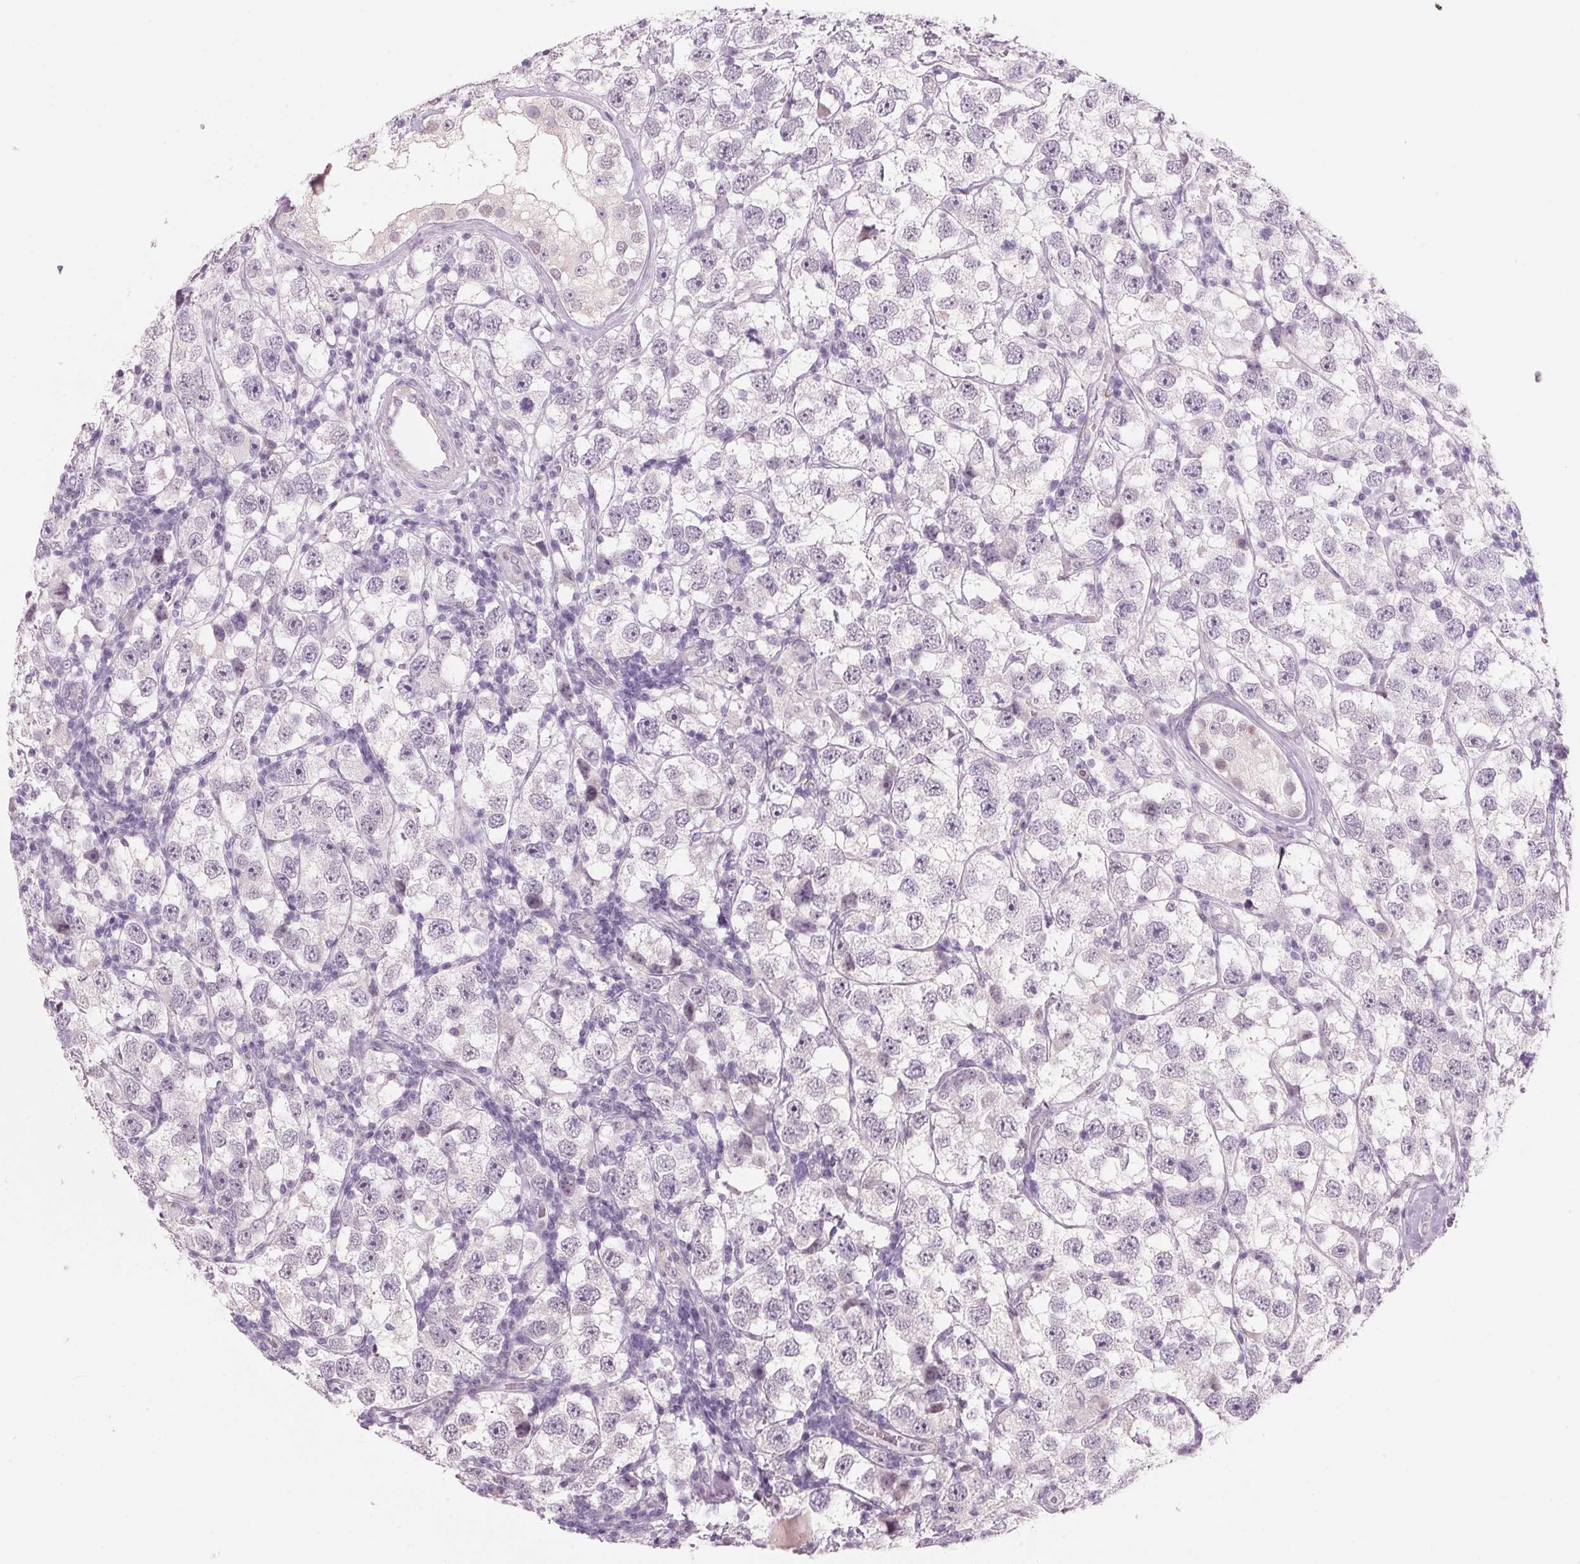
{"staining": {"intensity": "negative", "quantity": "none", "location": "none"}, "tissue": "testis cancer", "cell_type": "Tumor cells", "image_type": "cancer", "snomed": [{"axis": "morphology", "description": "Seminoma, NOS"}, {"axis": "topography", "description": "Testis"}], "caption": "Image shows no protein positivity in tumor cells of testis cancer tissue.", "gene": "ADAM20", "patient": {"sex": "male", "age": 26}}